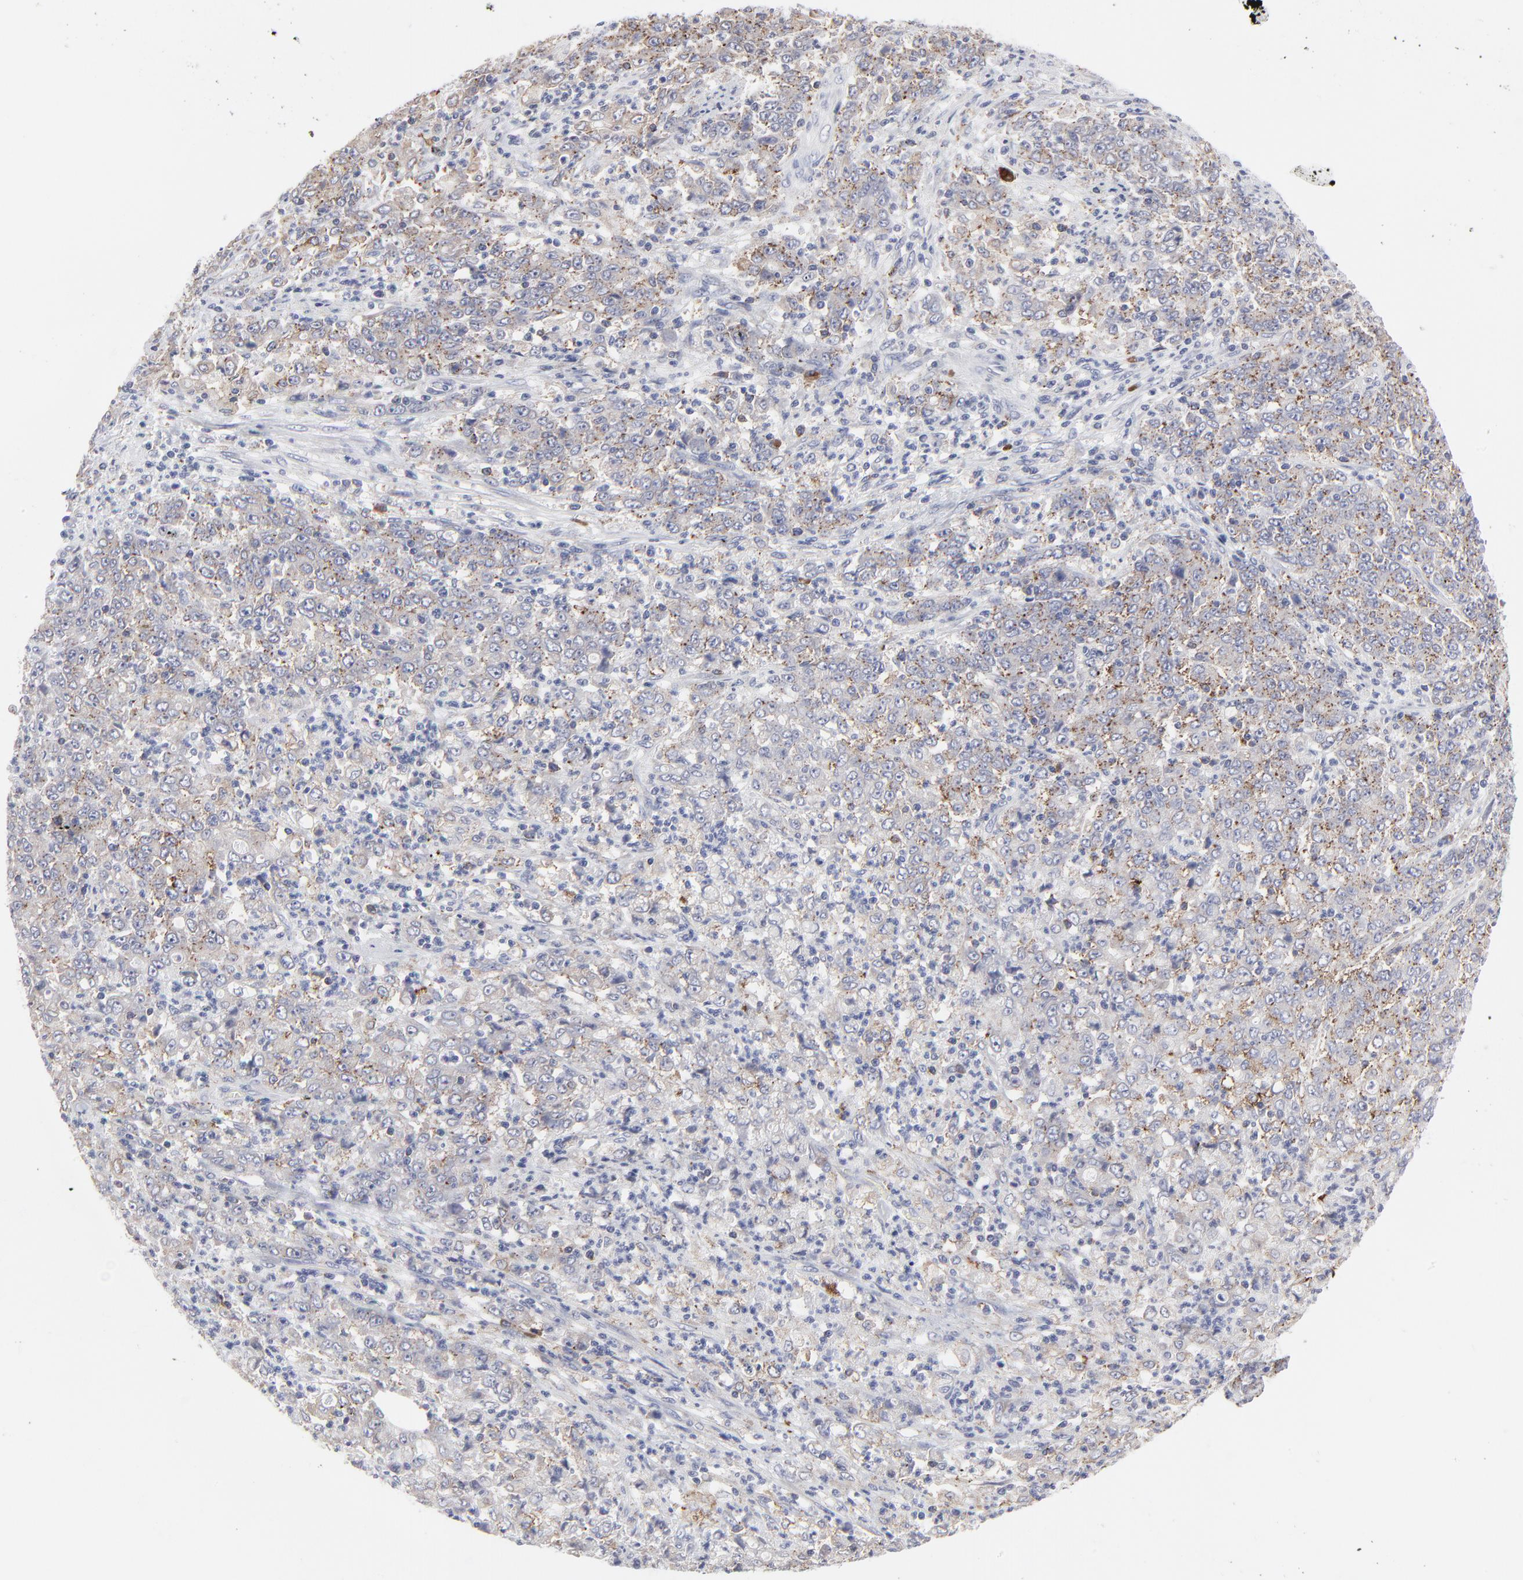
{"staining": {"intensity": "weak", "quantity": "25%-75%", "location": "cytoplasmic/membranous"}, "tissue": "stomach cancer", "cell_type": "Tumor cells", "image_type": "cancer", "snomed": [{"axis": "morphology", "description": "Adenocarcinoma, NOS"}, {"axis": "topography", "description": "Stomach, lower"}], "caption": "DAB immunohistochemical staining of human stomach adenocarcinoma shows weak cytoplasmic/membranous protein expression in approximately 25%-75% of tumor cells. Immunohistochemistry (ihc) stains the protein of interest in brown and the nuclei are stained blue.", "gene": "TRIM22", "patient": {"sex": "female", "age": 71}}